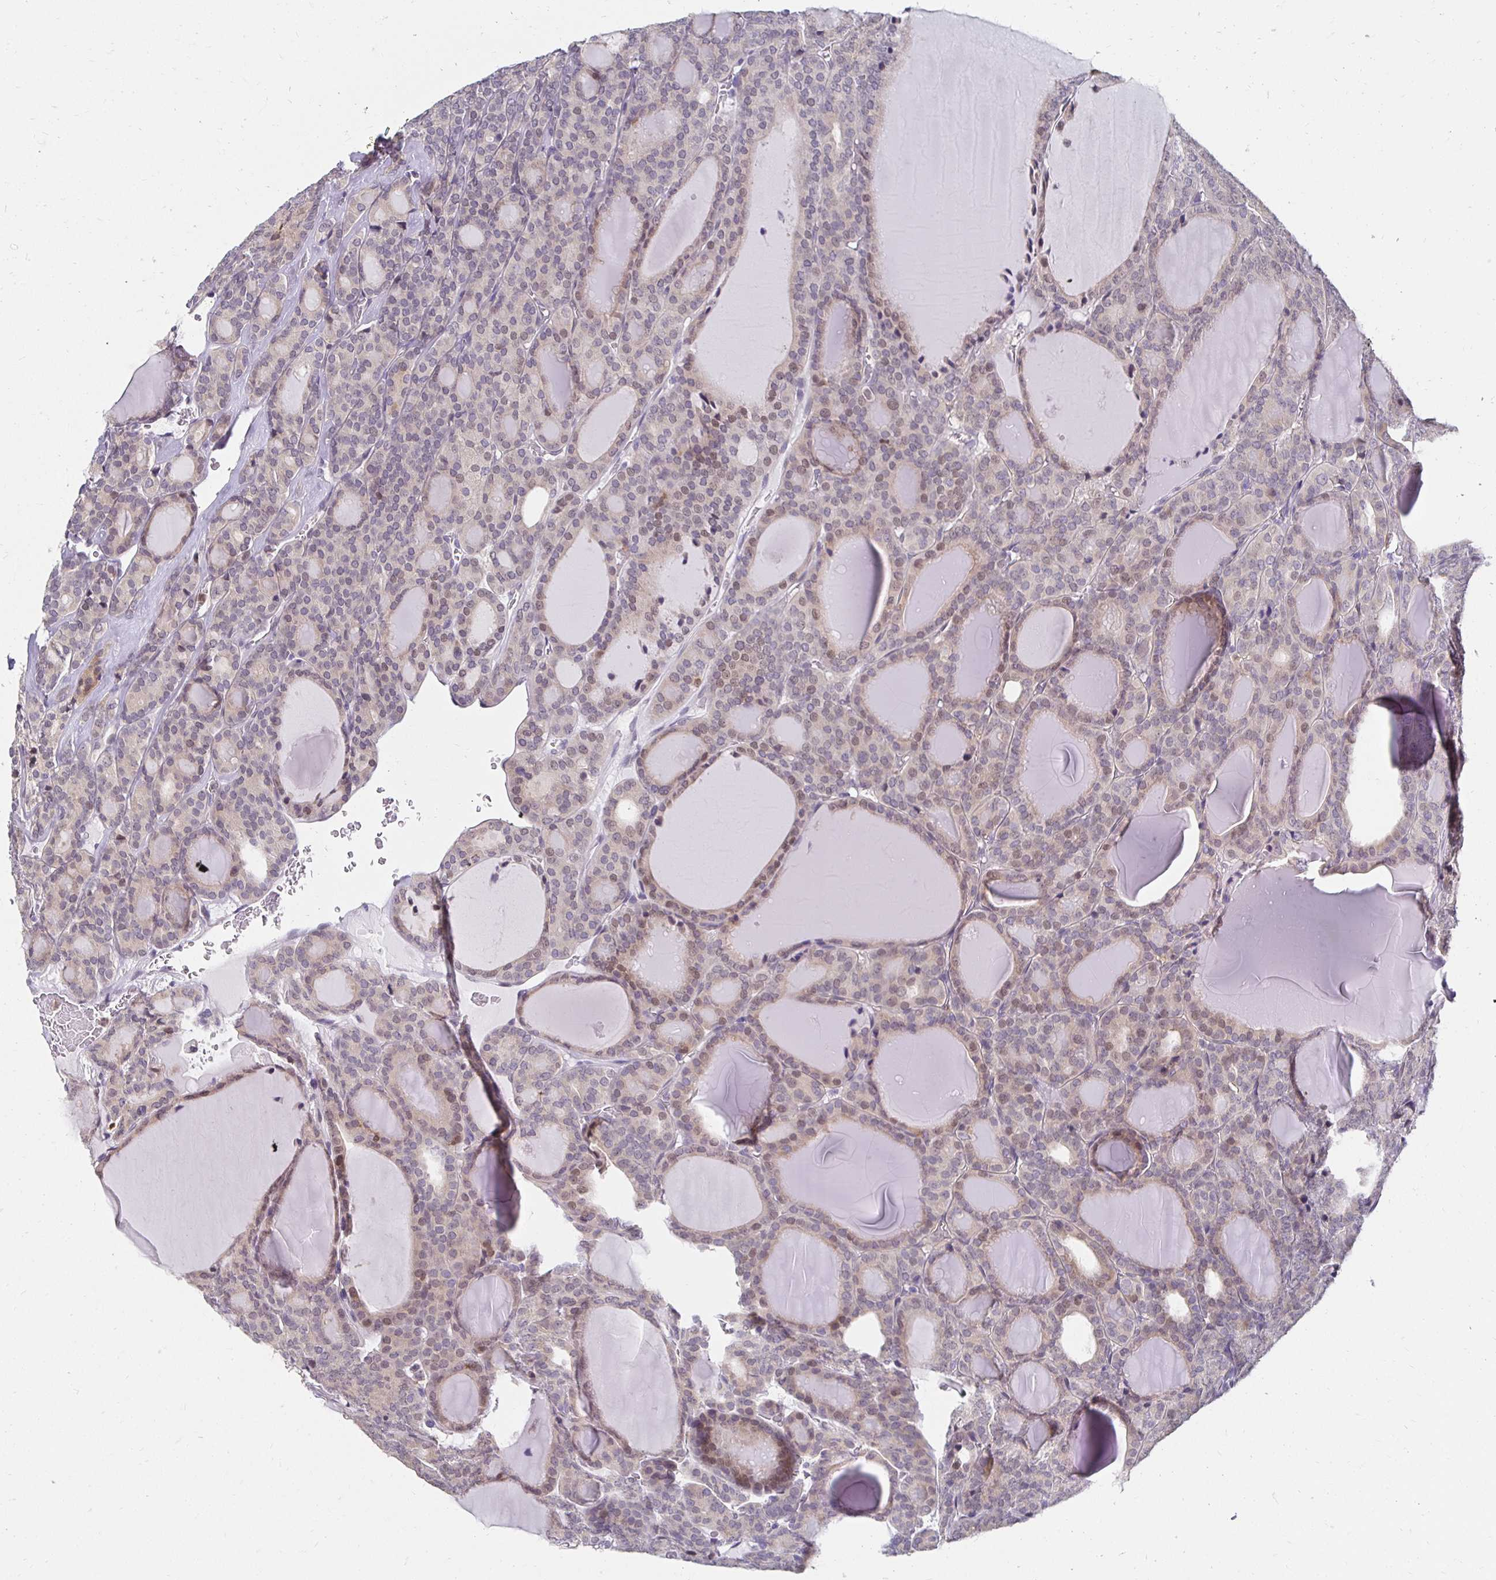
{"staining": {"intensity": "weak", "quantity": "25%-75%", "location": "cytoplasmic/membranous,nuclear"}, "tissue": "thyroid cancer", "cell_type": "Tumor cells", "image_type": "cancer", "snomed": [{"axis": "morphology", "description": "Follicular adenoma carcinoma, NOS"}, {"axis": "topography", "description": "Thyroid gland"}], "caption": "IHC (DAB) staining of thyroid follicular adenoma carcinoma reveals weak cytoplasmic/membranous and nuclear protein staining in approximately 25%-75% of tumor cells. The protein of interest is shown in brown color, while the nuclei are stained blue.", "gene": "PADI2", "patient": {"sex": "male", "age": 74}}